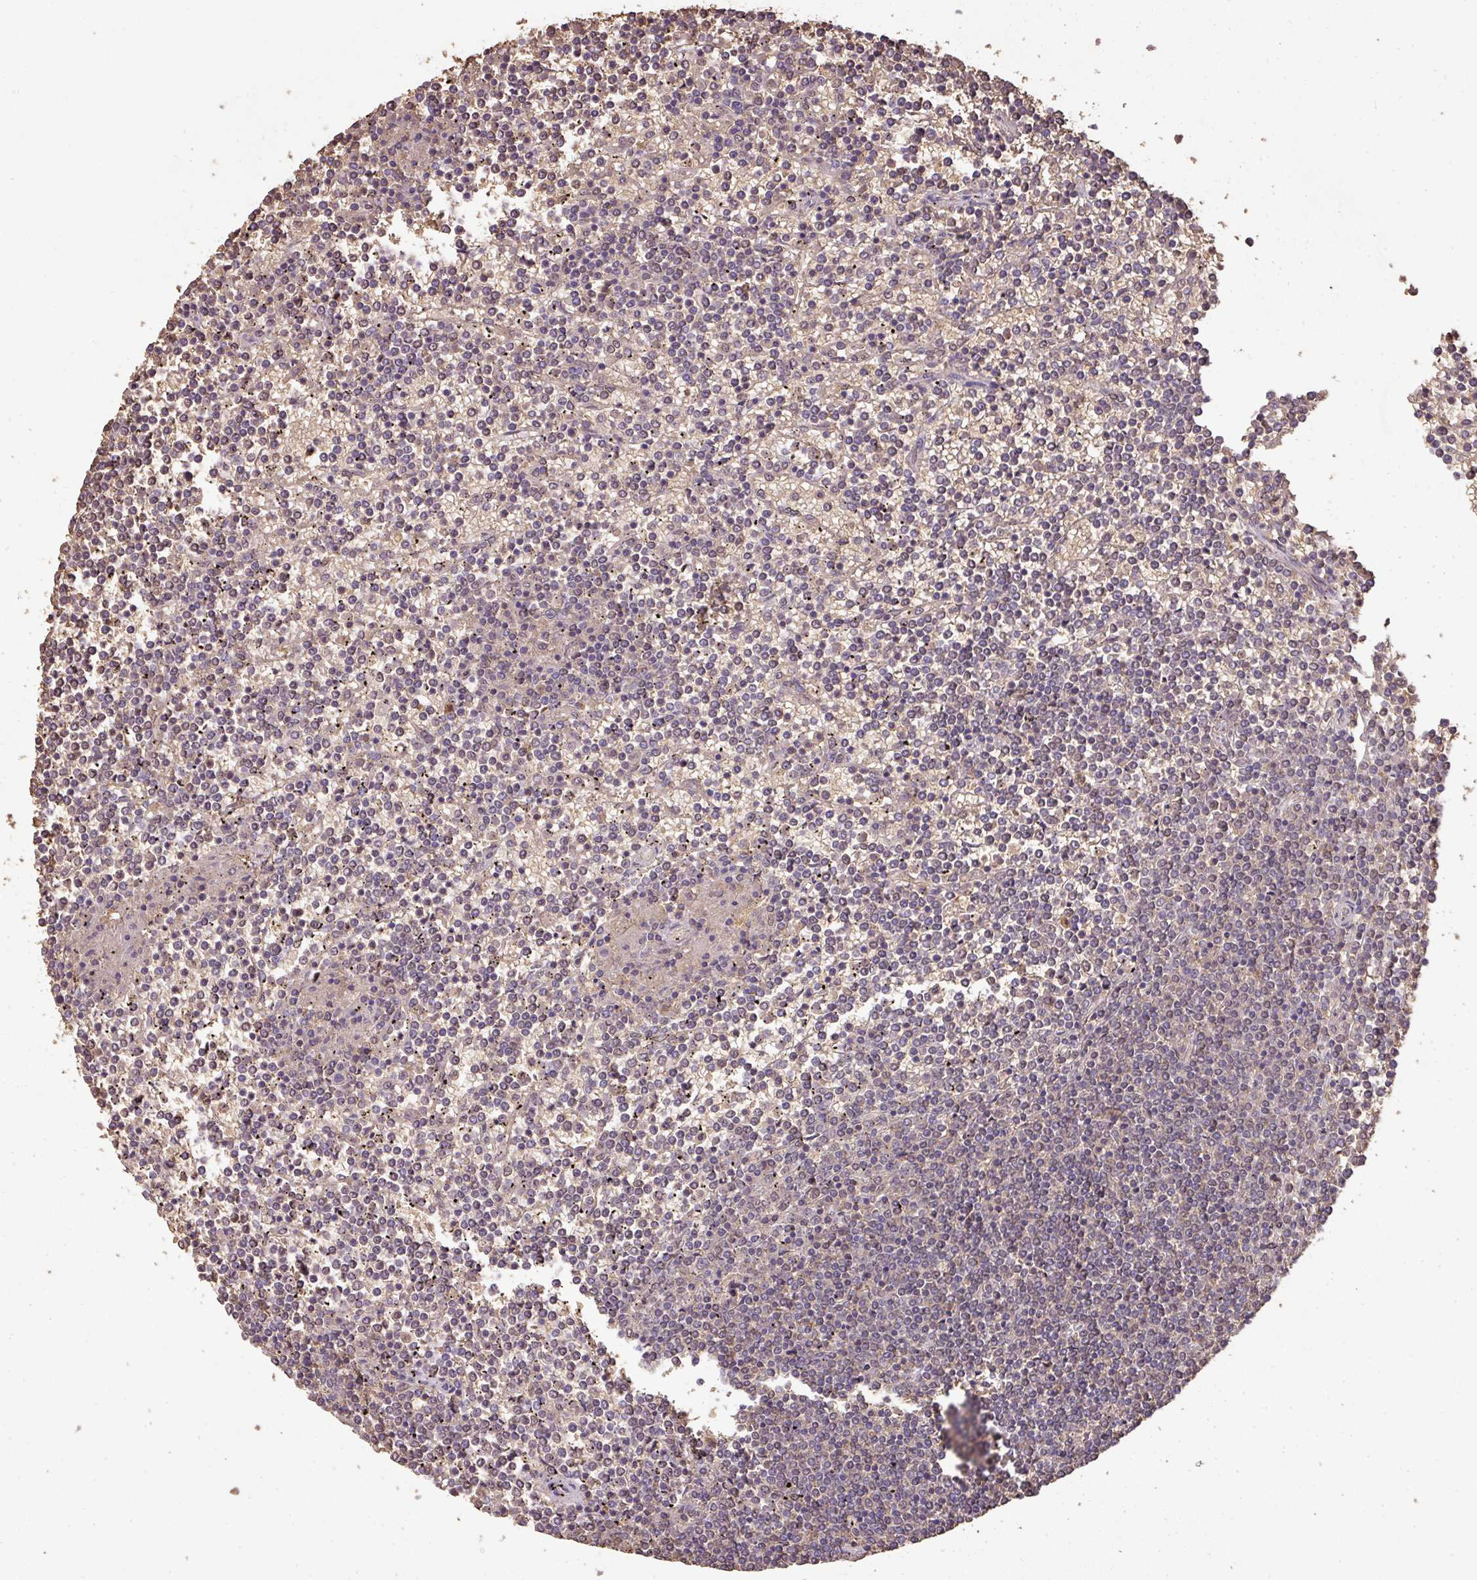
{"staining": {"intensity": "negative", "quantity": "none", "location": "none"}, "tissue": "lymphoma", "cell_type": "Tumor cells", "image_type": "cancer", "snomed": [{"axis": "morphology", "description": "Malignant lymphoma, non-Hodgkin's type, Low grade"}, {"axis": "topography", "description": "Spleen"}], "caption": "High power microscopy micrograph of an IHC micrograph of malignant lymphoma, non-Hodgkin's type (low-grade), revealing no significant positivity in tumor cells.", "gene": "ATAT1", "patient": {"sex": "female", "age": 19}}